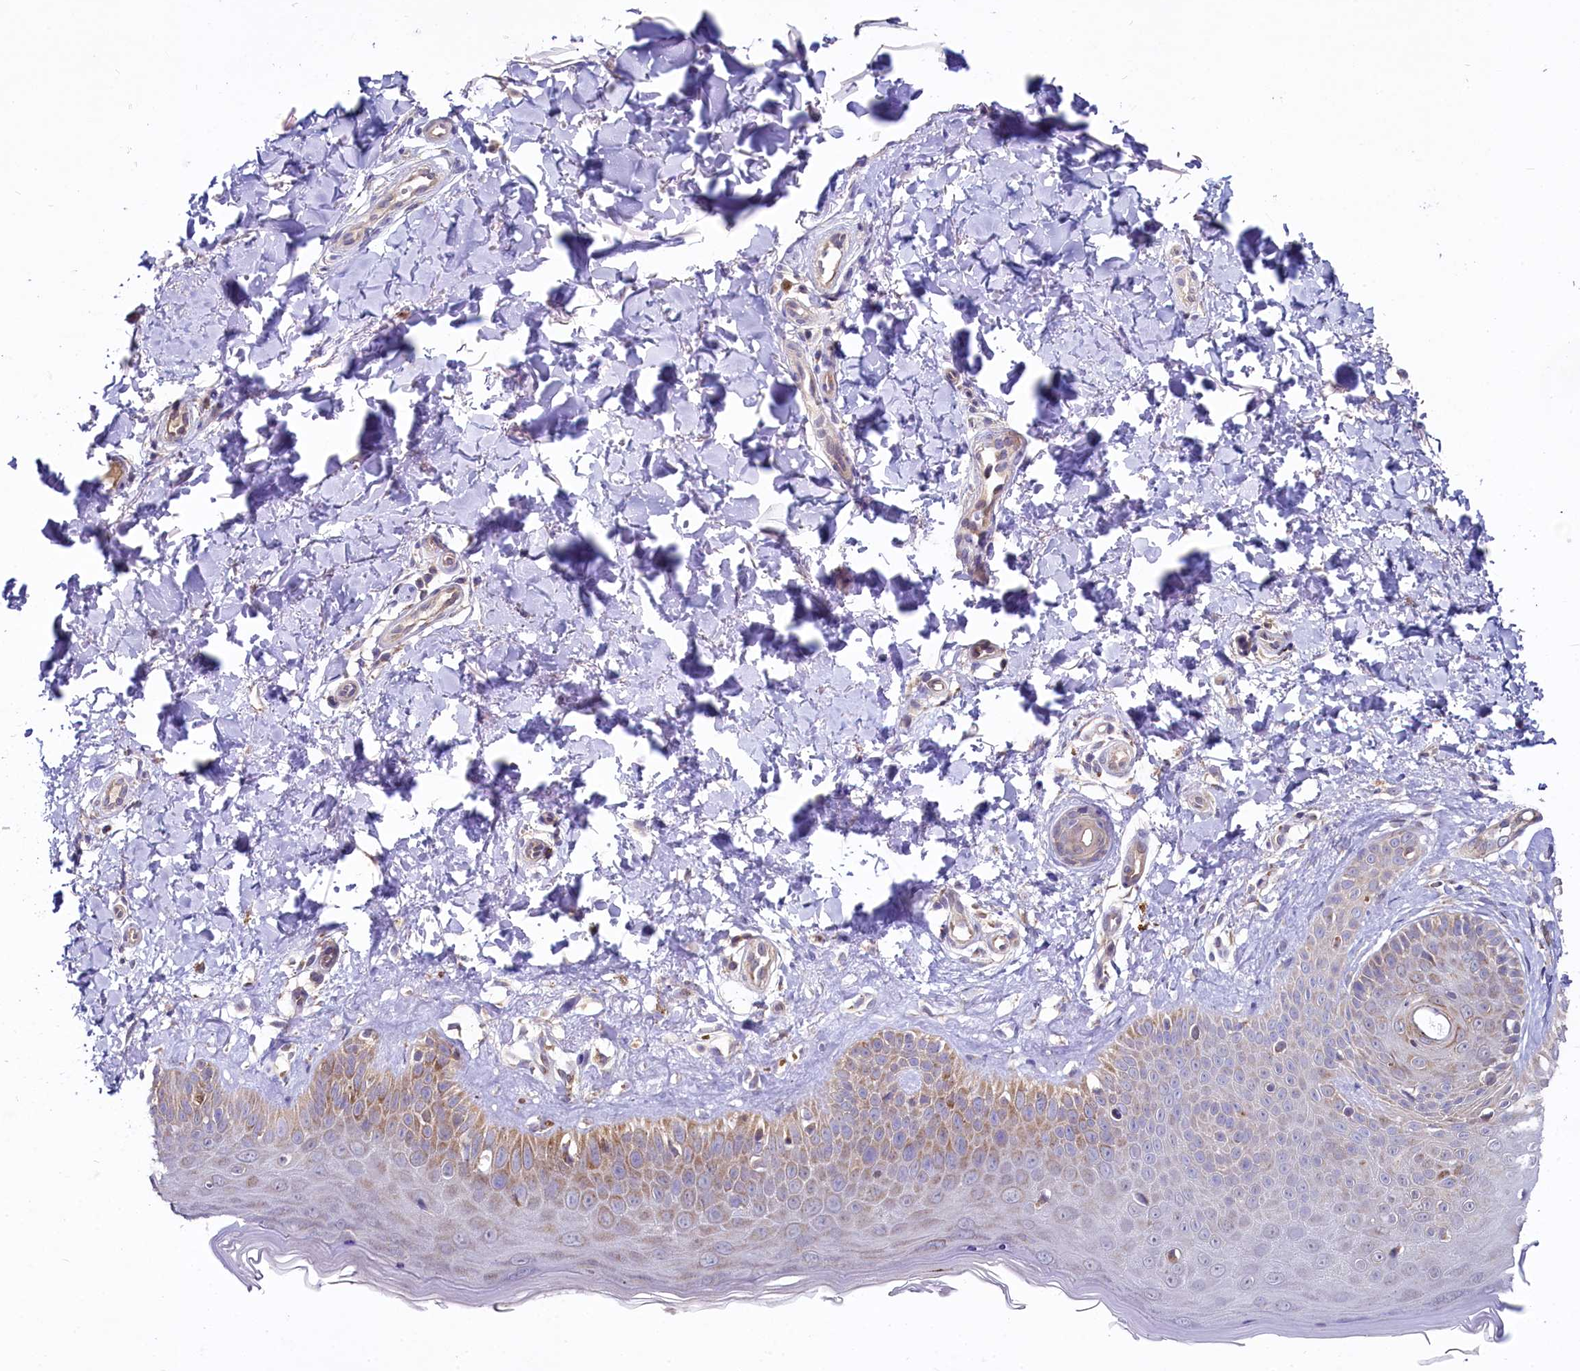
{"staining": {"intensity": "weak", "quantity": ">75%", "location": "cytoplasmic/membranous"}, "tissue": "skin", "cell_type": "Fibroblasts", "image_type": "normal", "snomed": [{"axis": "morphology", "description": "Normal tissue, NOS"}, {"axis": "topography", "description": "Skin"}], "caption": "This is a photomicrograph of IHC staining of normal skin, which shows weak expression in the cytoplasmic/membranous of fibroblasts.", "gene": "MRPL57", "patient": {"sex": "male", "age": 52}}